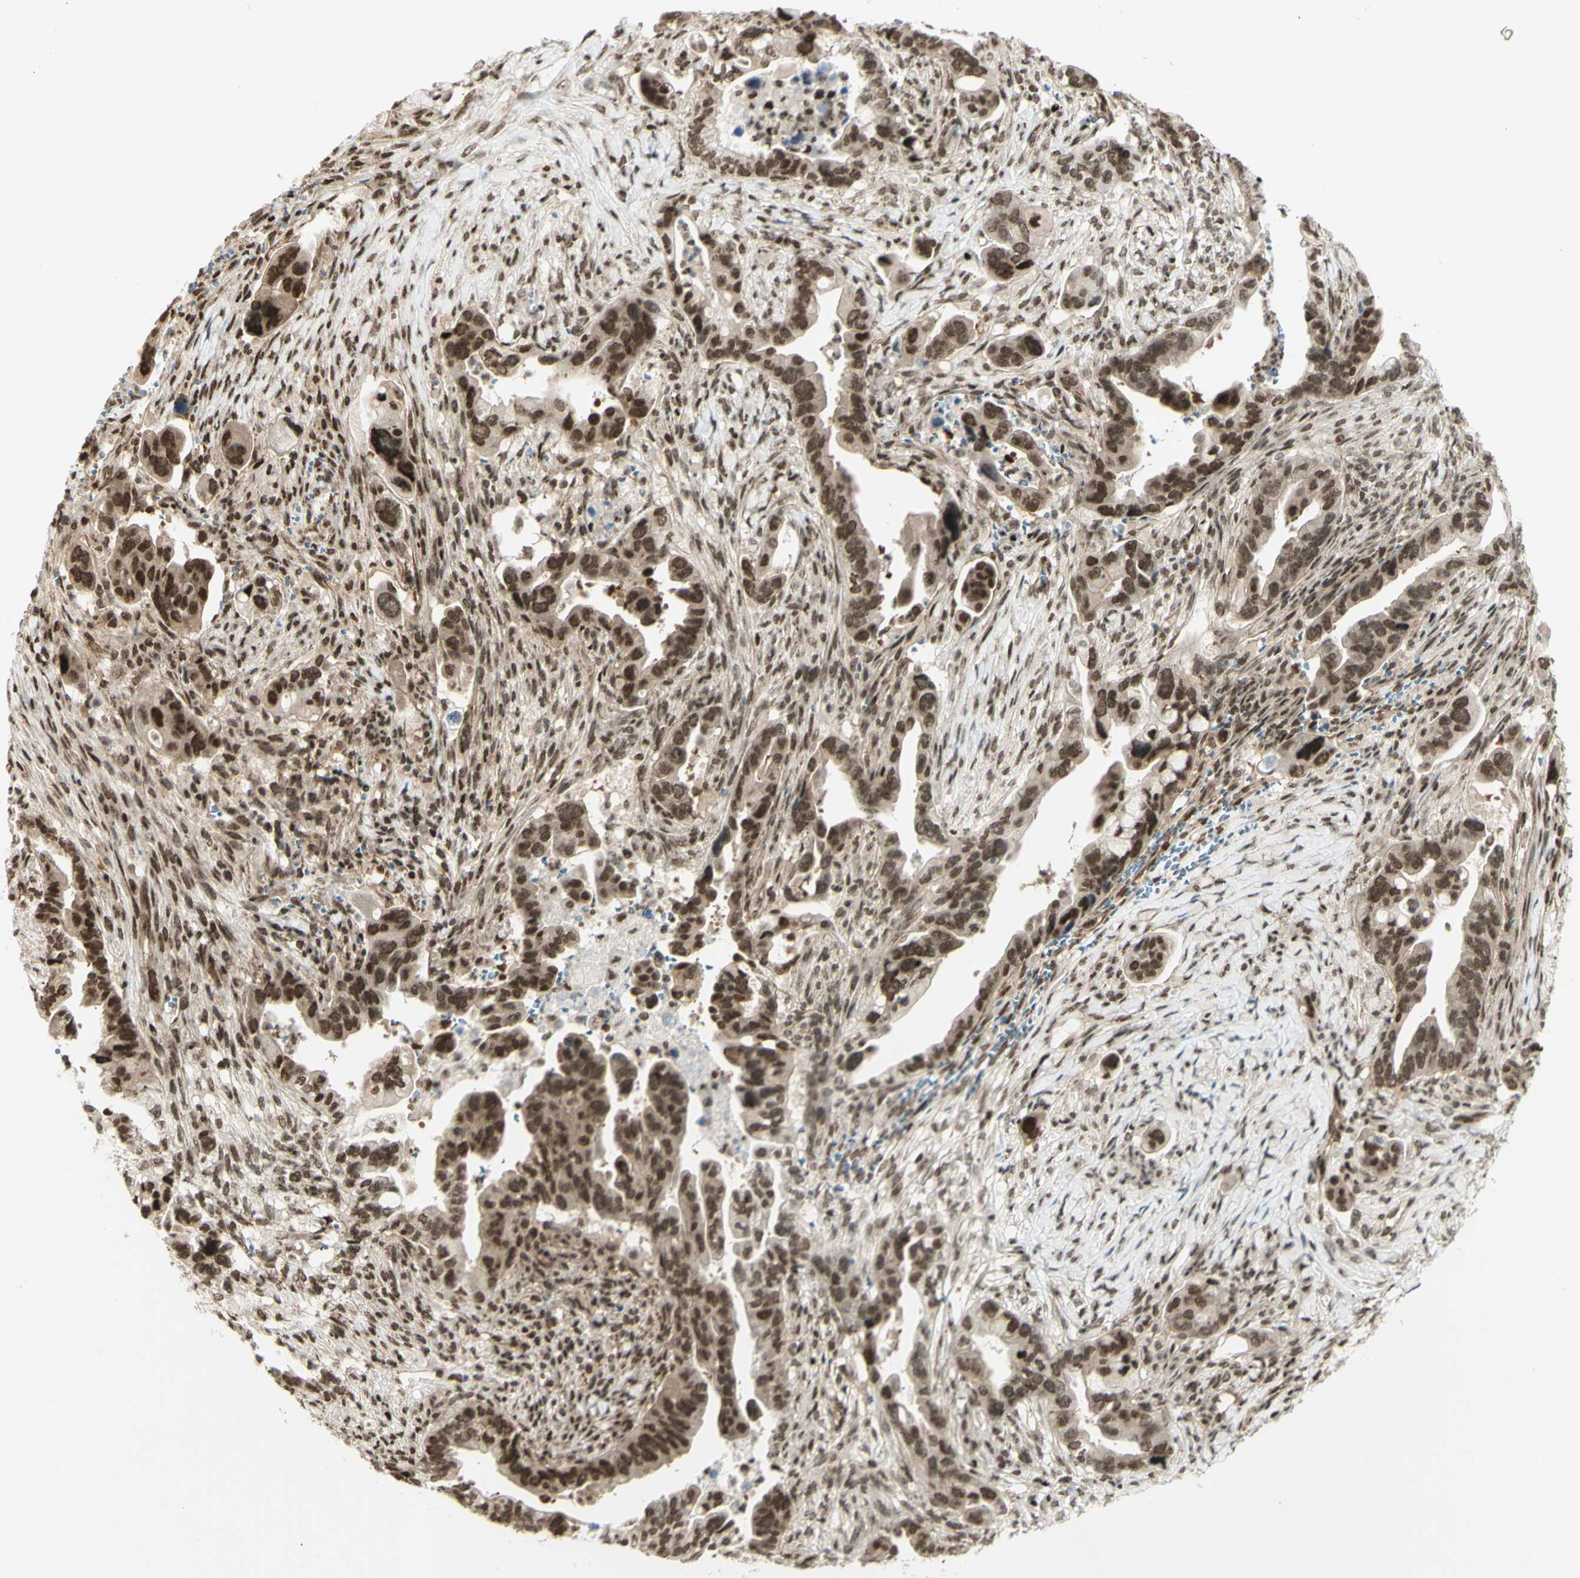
{"staining": {"intensity": "strong", "quantity": ">75%", "location": "cytoplasmic/membranous,nuclear"}, "tissue": "pancreatic cancer", "cell_type": "Tumor cells", "image_type": "cancer", "snomed": [{"axis": "morphology", "description": "Adenocarcinoma, NOS"}, {"axis": "topography", "description": "Pancreas"}], "caption": "A brown stain shows strong cytoplasmic/membranous and nuclear expression of a protein in pancreatic cancer (adenocarcinoma) tumor cells. Immunohistochemistry stains the protein in brown and the nuclei are stained blue.", "gene": "ZMYM6", "patient": {"sex": "male", "age": 70}}